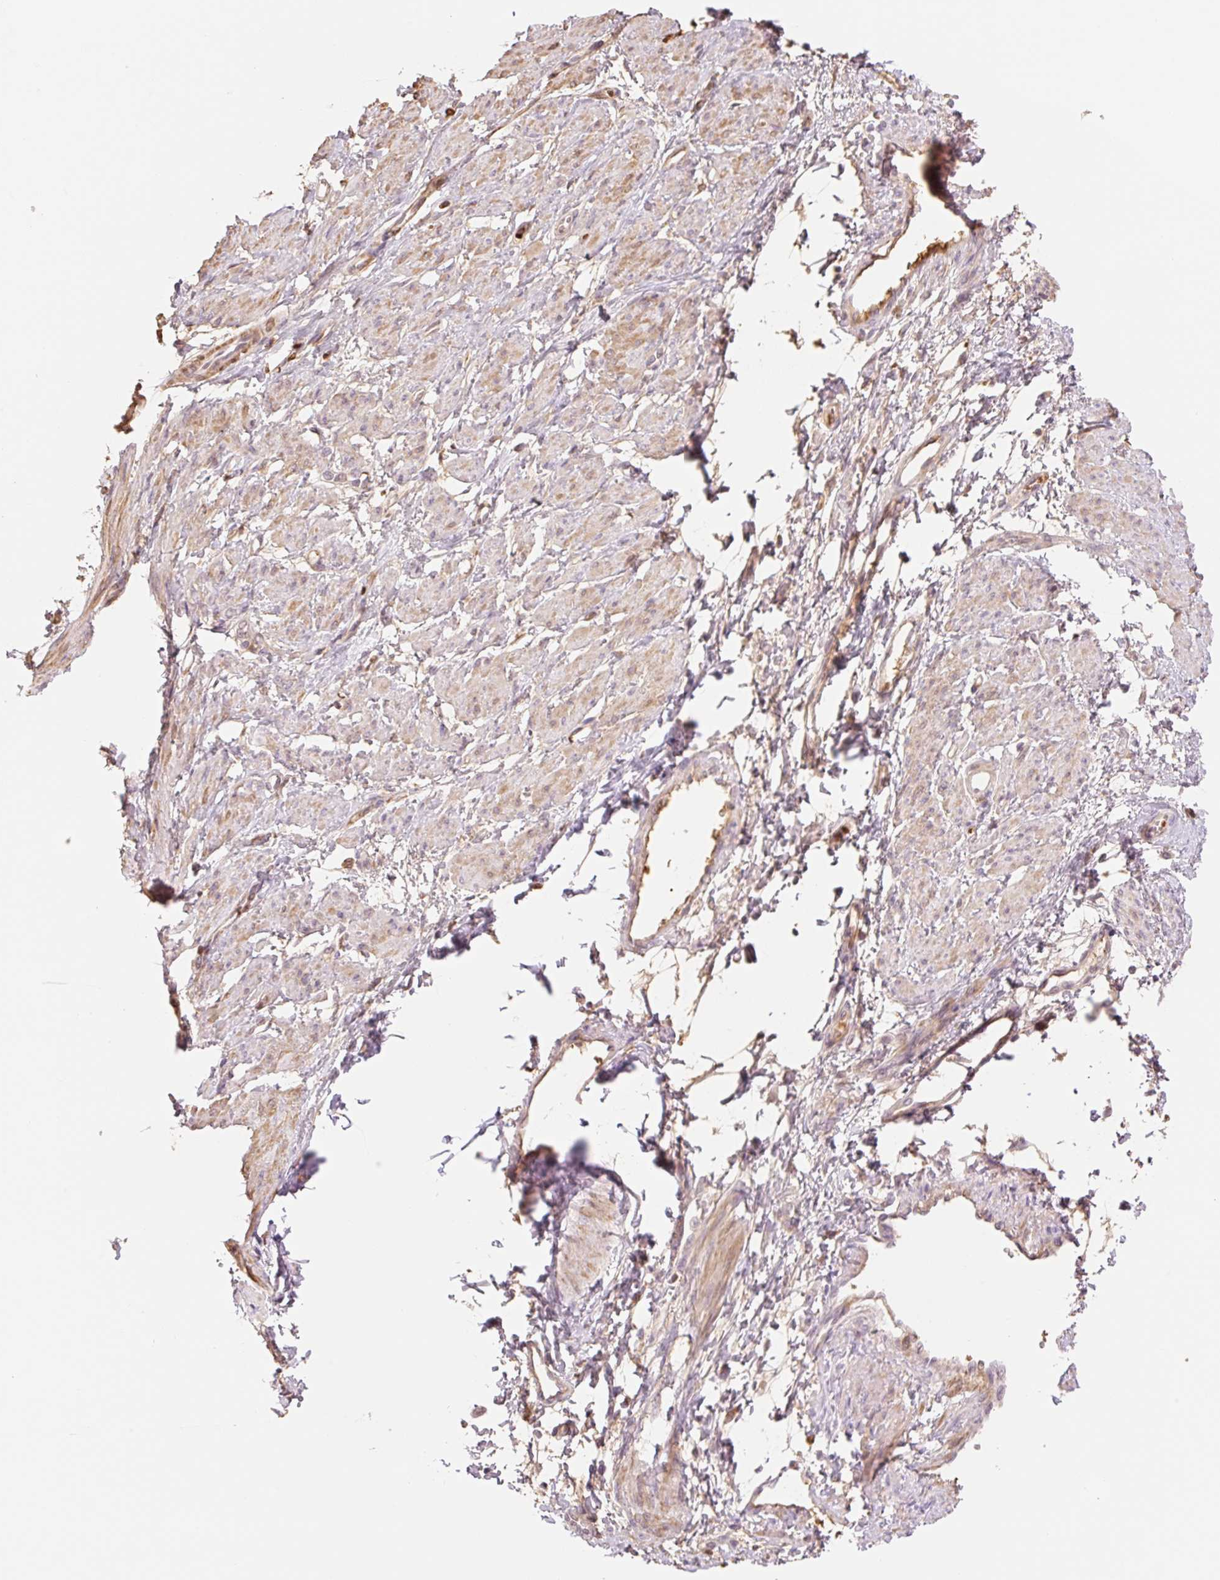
{"staining": {"intensity": "weak", "quantity": "25%-75%", "location": "cytoplasmic/membranous"}, "tissue": "smooth muscle", "cell_type": "Smooth muscle cells", "image_type": "normal", "snomed": [{"axis": "morphology", "description": "Normal tissue, NOS"}, {"axis": "topography", "description": "Smooth muscle"}, {"axis": "topography", "description": "Uterus"}], "caption": "The photomicrograph demonstrates immunohistochemical staining of normal smooth muscle. There is weak cytoplasmic/membranous positivity is present in approximately 25%-75% of smooth muscle cells. The staining was performed using DAB, with brown indicating positive protein expression. Nuclei are stained blue with hematoxylin.", "gene": "HEBP1", "patient": {"sex": "female", "age": 39}}